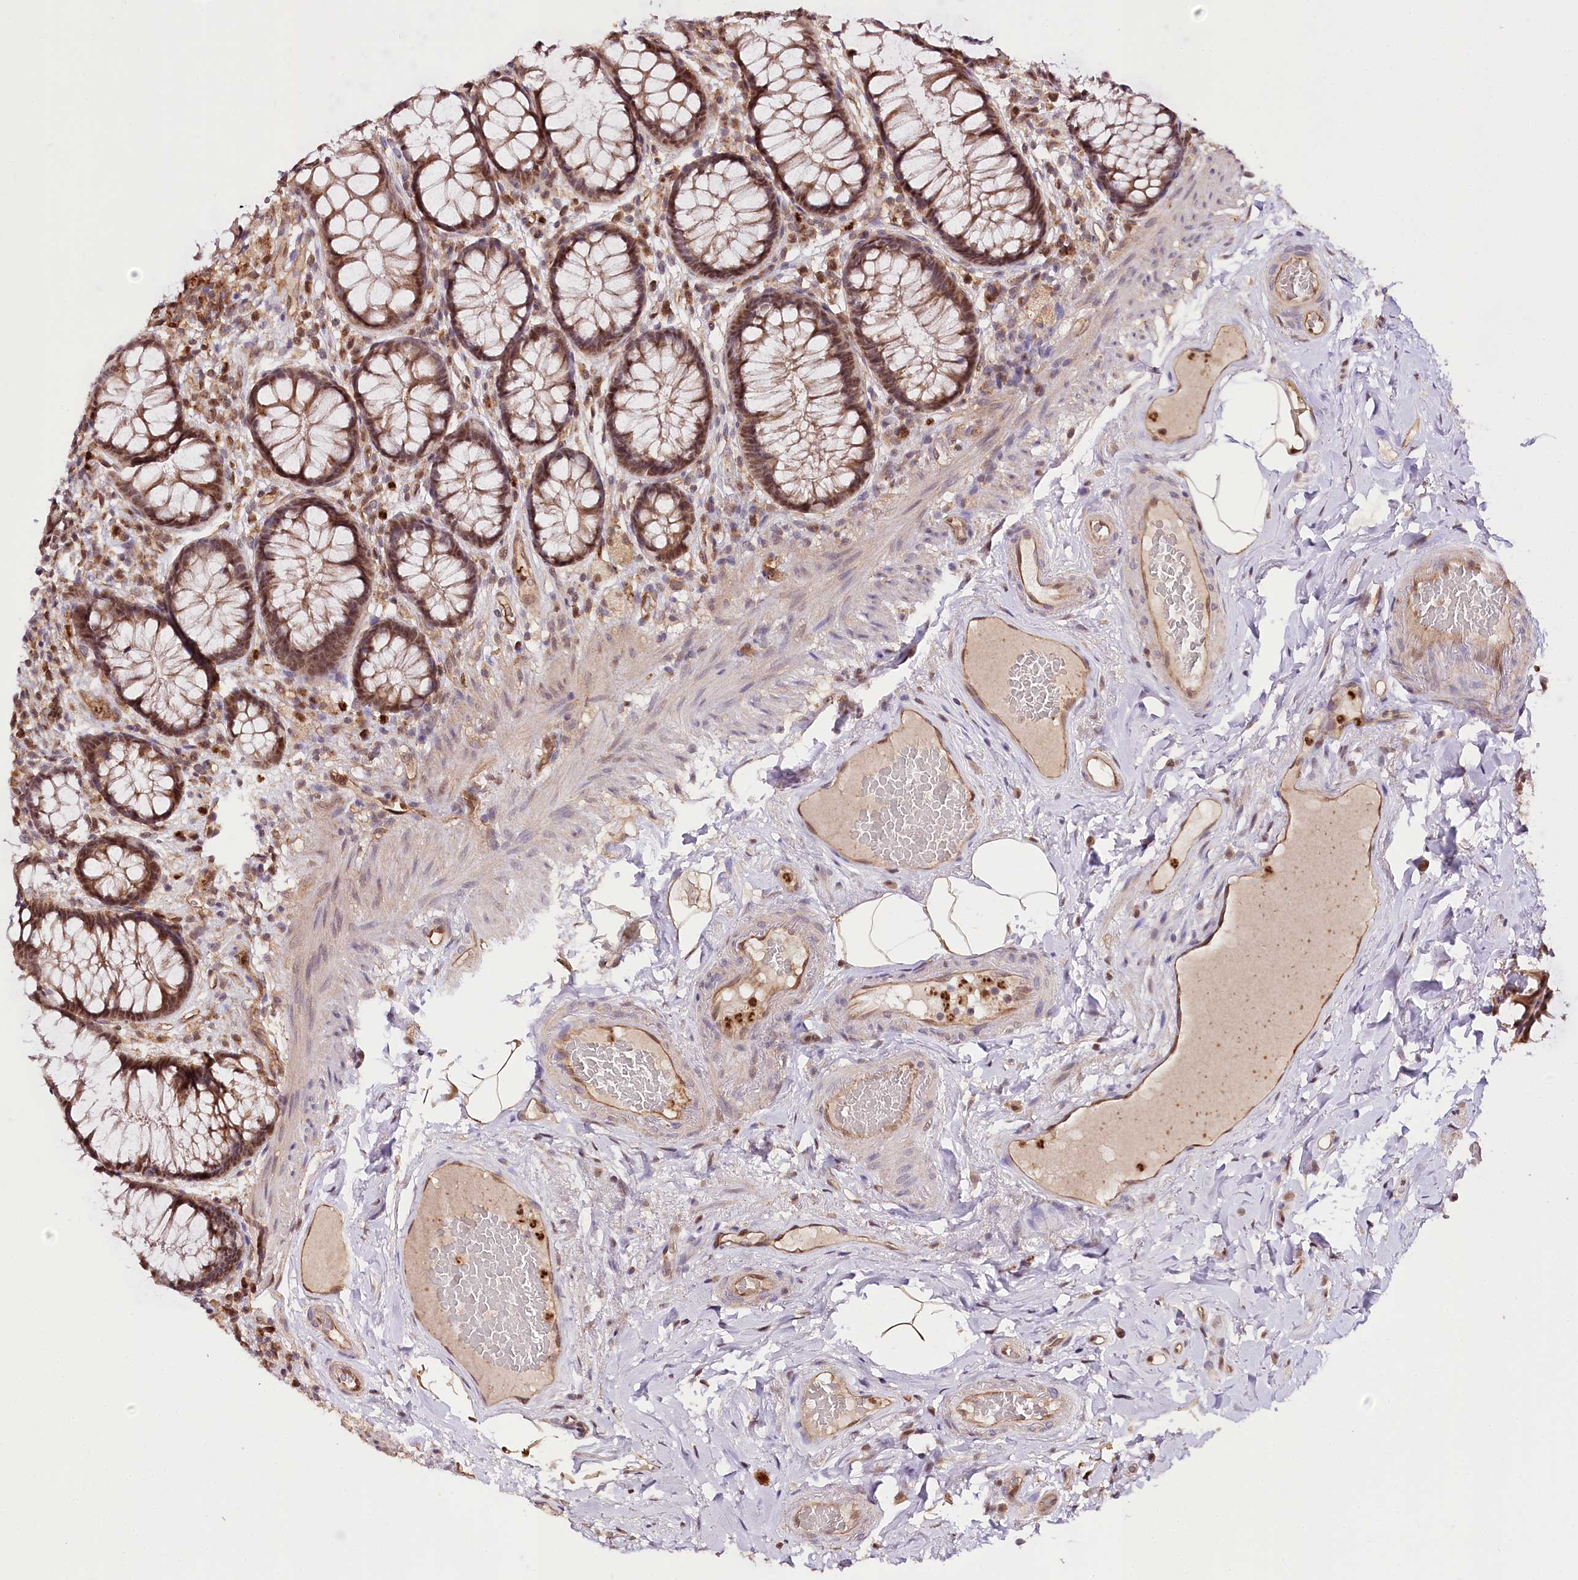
{"staining": {"intensity": "moderate", "quantity": ">75%", "location": "nuclear"}, "tissue": "rectum", "cell_type": "Glandular cells", "image_type": "normal", "snomed": [{"axis": "morphology", "description": "Normal tissue, NOS"}, {"axis": "topography", "description": "Rectum"}], "caption": "Moderate nuclear positivity is appreciated in about >75% of glandular cells in benign rectum. Immunohistochemistry stains the protein of interest in brown and the nuclei are stained blue.", "gene": "GNL3L", "patient": {"sex": "male", "age": 83}}